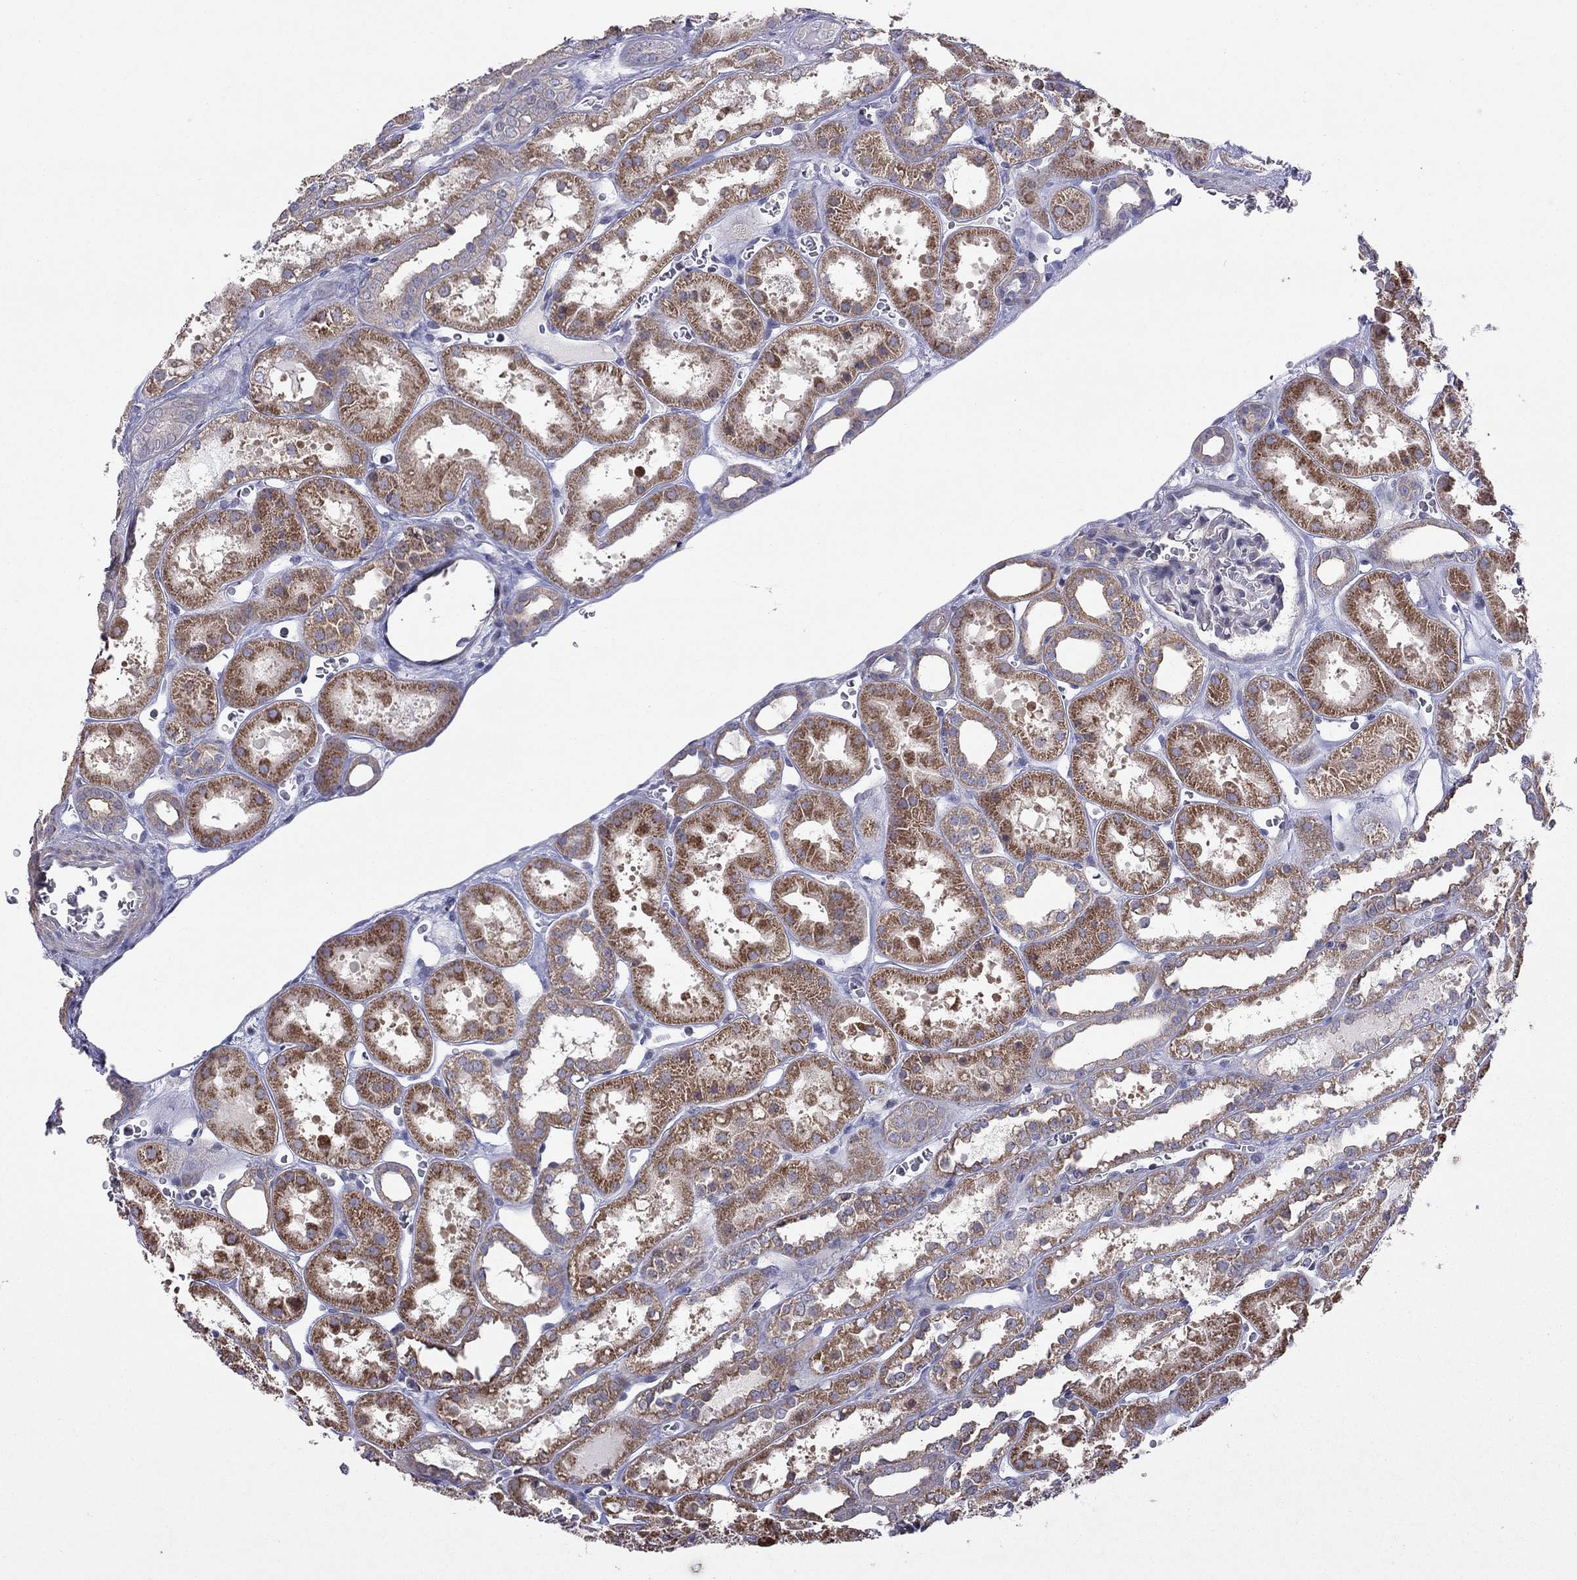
{"staining": {"intensity": "negative", "quantity": "none", "location": "none"}, "tissue": "kidney", "cell_type": "Cells in glomeruli", "image_type": "normal", "snomed": [{"axis": "morphology", "description": "Normal tissue, NOS"}, {"axis": "topography", "description": "Kidney"}], "caption": "Immunohistochemistry micrograph of unremarkable human kidney stained for a protein (brown), which demonstrates no staining in cells in glomeruli.", "gene": "SYTL2", "patient": {"sex": "female", "age": 41}}